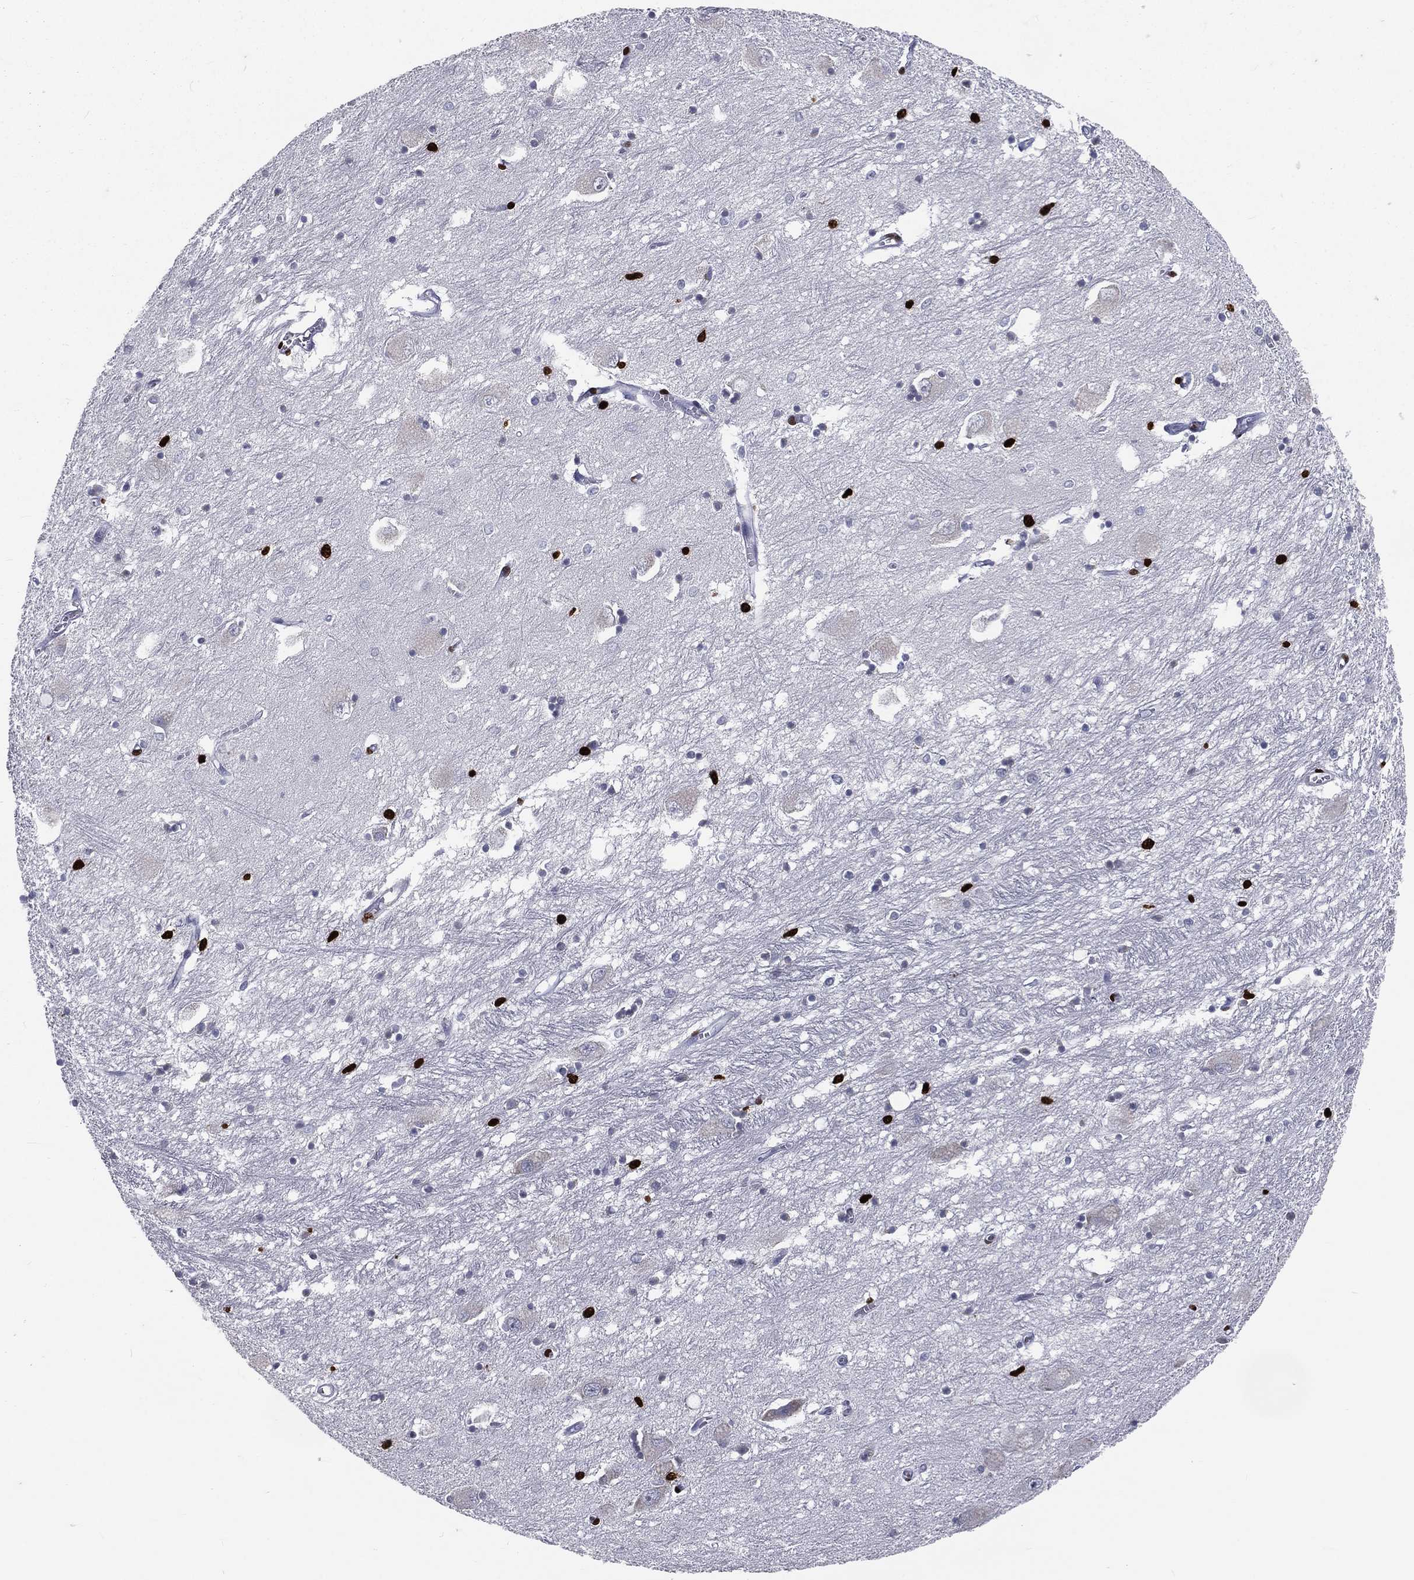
{"staining": {"intensity": "strong", "quantity": "<25%", "location": "nuclear"}, "tissue": "caudate", "cell_type": "Glial cells", "image_type": "normal", "snomed": [{"axis": "morphology", "description": "Normal tissue, NOS"}, {"axis": "topography", "description": "Lateral ventricle wall"}], "caption": "Glial cells reveal medium levels of strong nuclear positivity in approximately <25% of cells in normal human caudate.", "gene": "MNDA", "patient": {"sex": "male", "age": 54}}